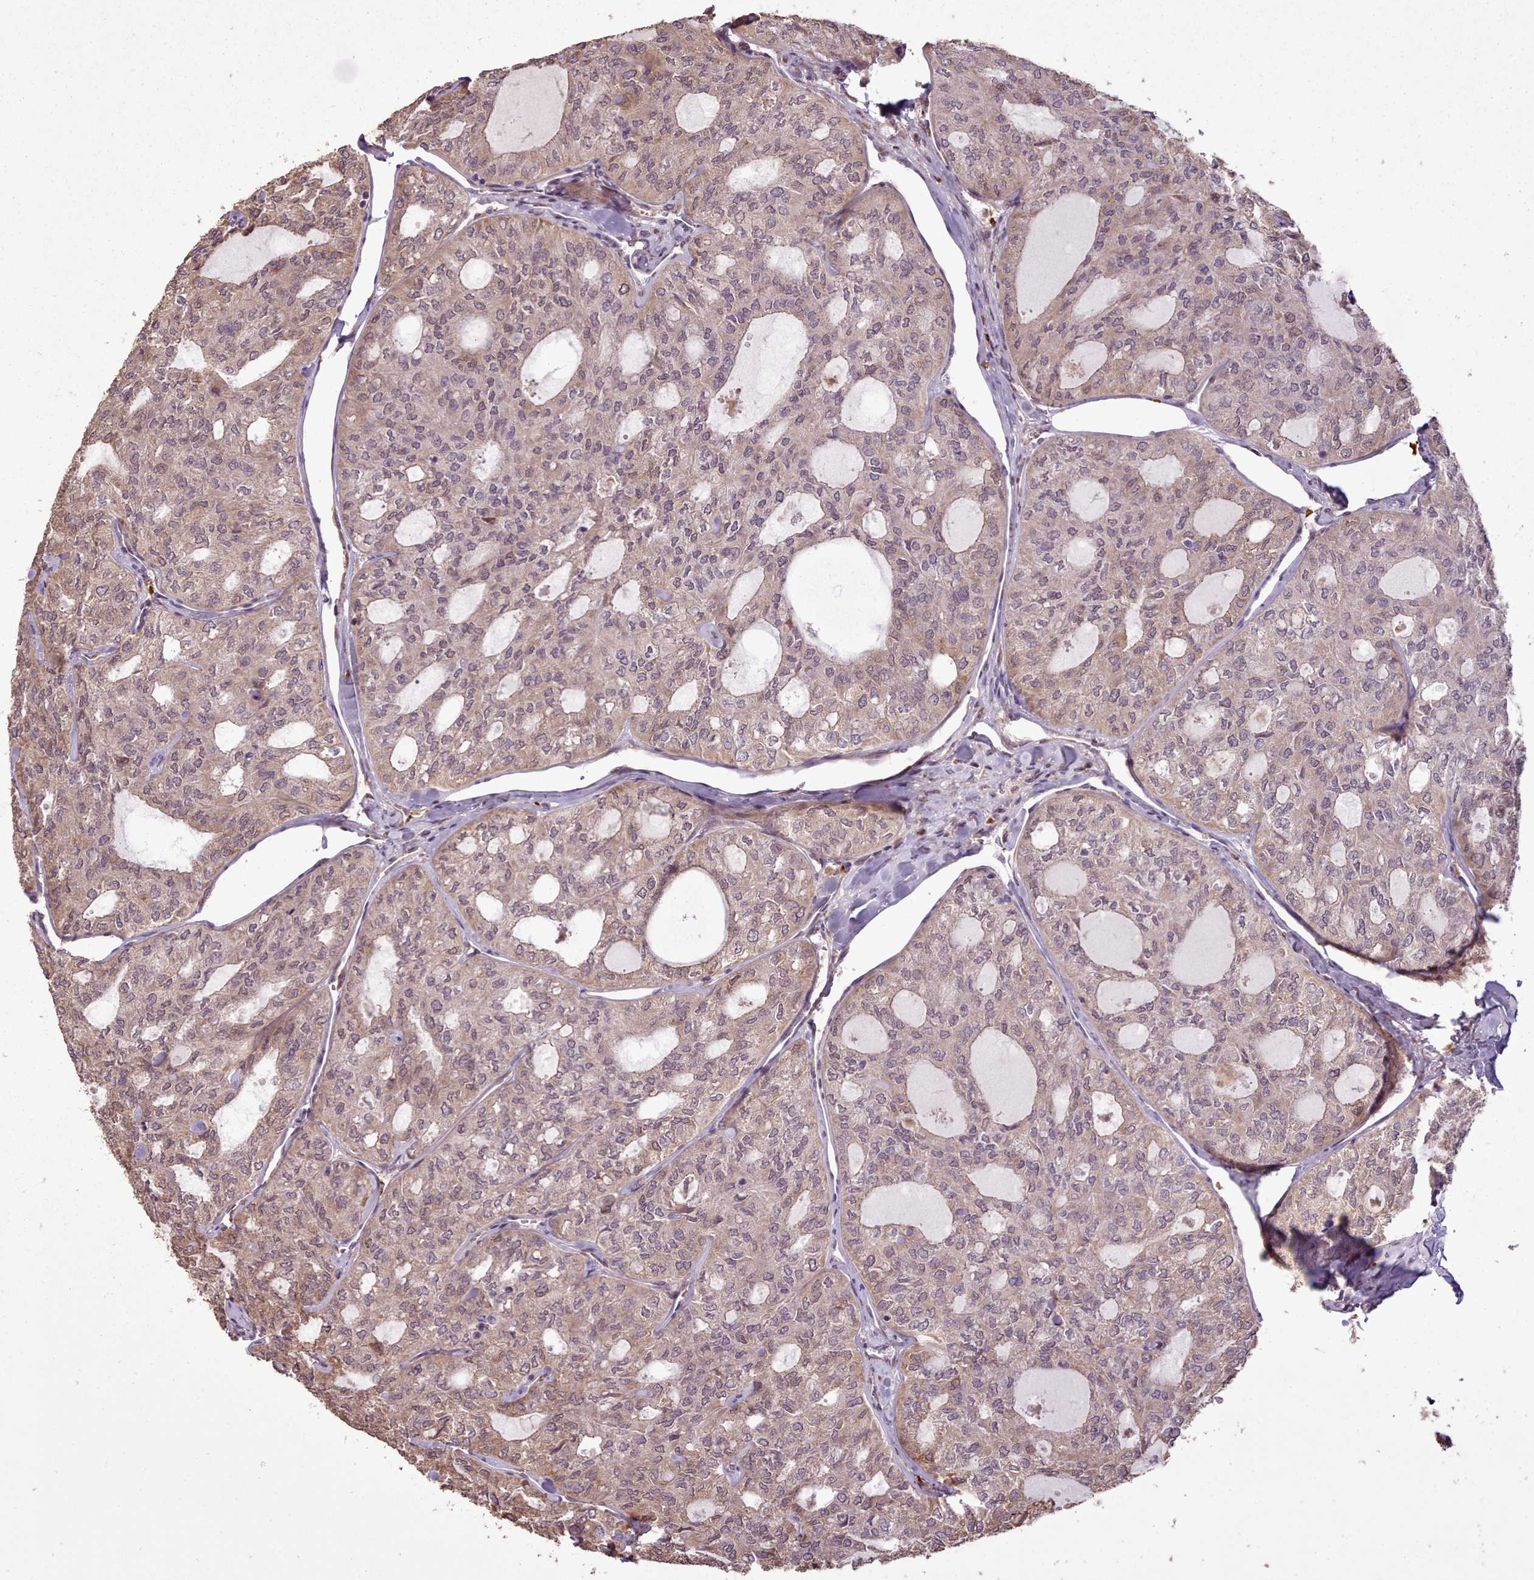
{"staining": {"intensity": "weak", "quantity": ">75%", "location": "cytoplasmic/membranous,nuclear"}, "tissue": "thyroid cancer", "cell_type": "Tumor cells", "image_type": "cancer", "snomed": [{"axis": "morphology", "description": "Follicular adenoma carcinoma, NOS"}, {"axis": "topography", "description": "Thyroid gland"}], "caption": "Immunohistochemical staining of human thyroid cancer (follicular adenoma carcinoma) displays low levels of weak cytoplasmic/membranous and nuclear expression in about >75% of tumor cells. Ihc stains the protein in brown and the nuclei are stained blue.", "gene": "CABP1", "patient": {"sex": "male", "age": 75}}